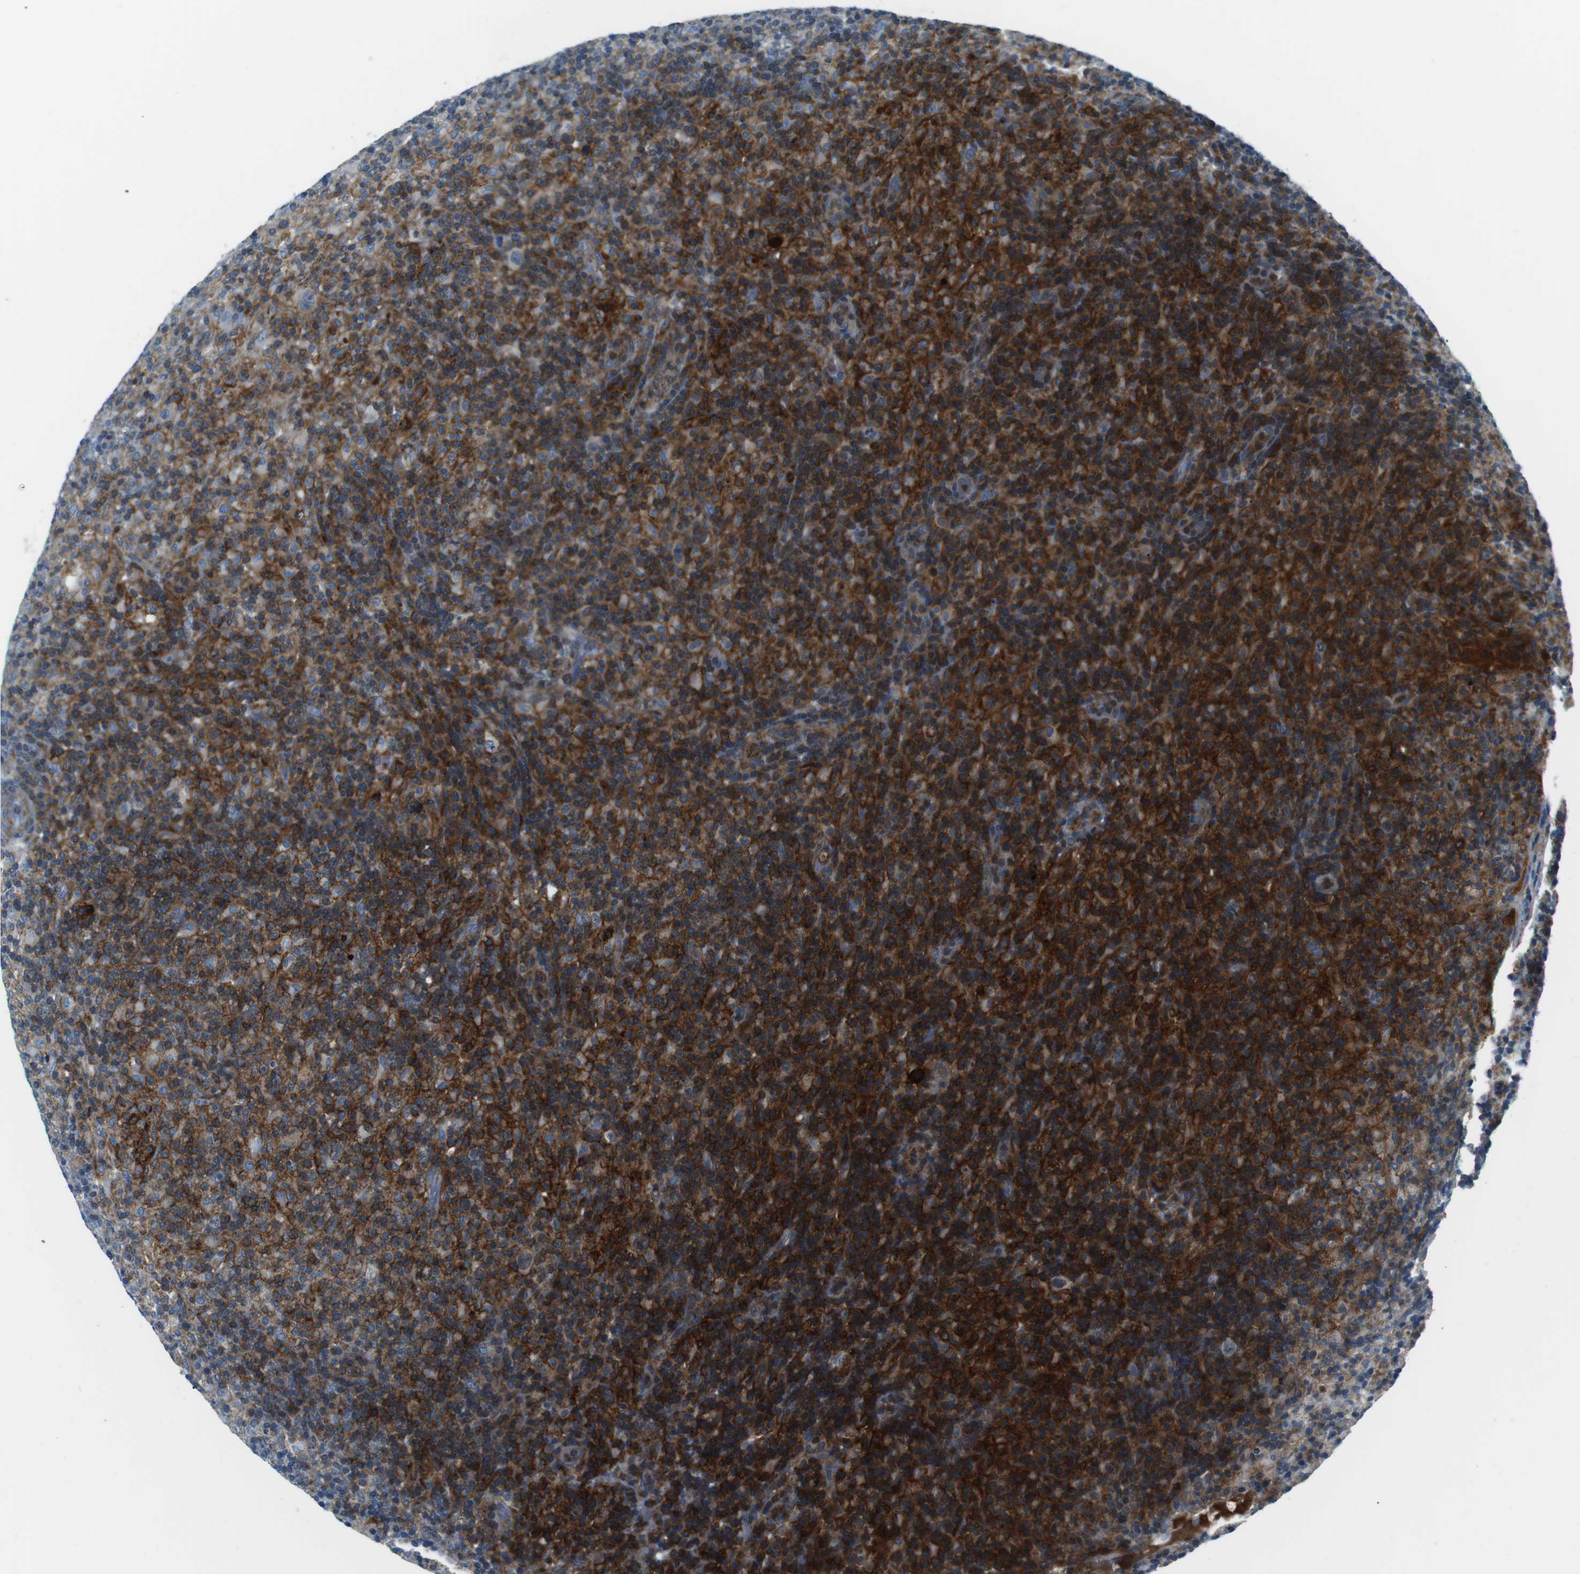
{"staining": {"intensity": "negative", "quantity": "none", "location": "none"}, "tissue": "lymphoma", "cell_type": "Tumor cells", "image_type": "cancer", "snomed": [{"axis": "morphology", "description": "Hodgkin's disease, NOS"}, {"axis": "topography", "description": "Lymph node"}], "caption": "Immunohistochemistry photomicrograph of human Hodgkin's disease stained for a protein (brown), which reveals no positivity in tumor cells.", "gene": "ARVCF", "patient": {"sex": "male", "age": 70}}